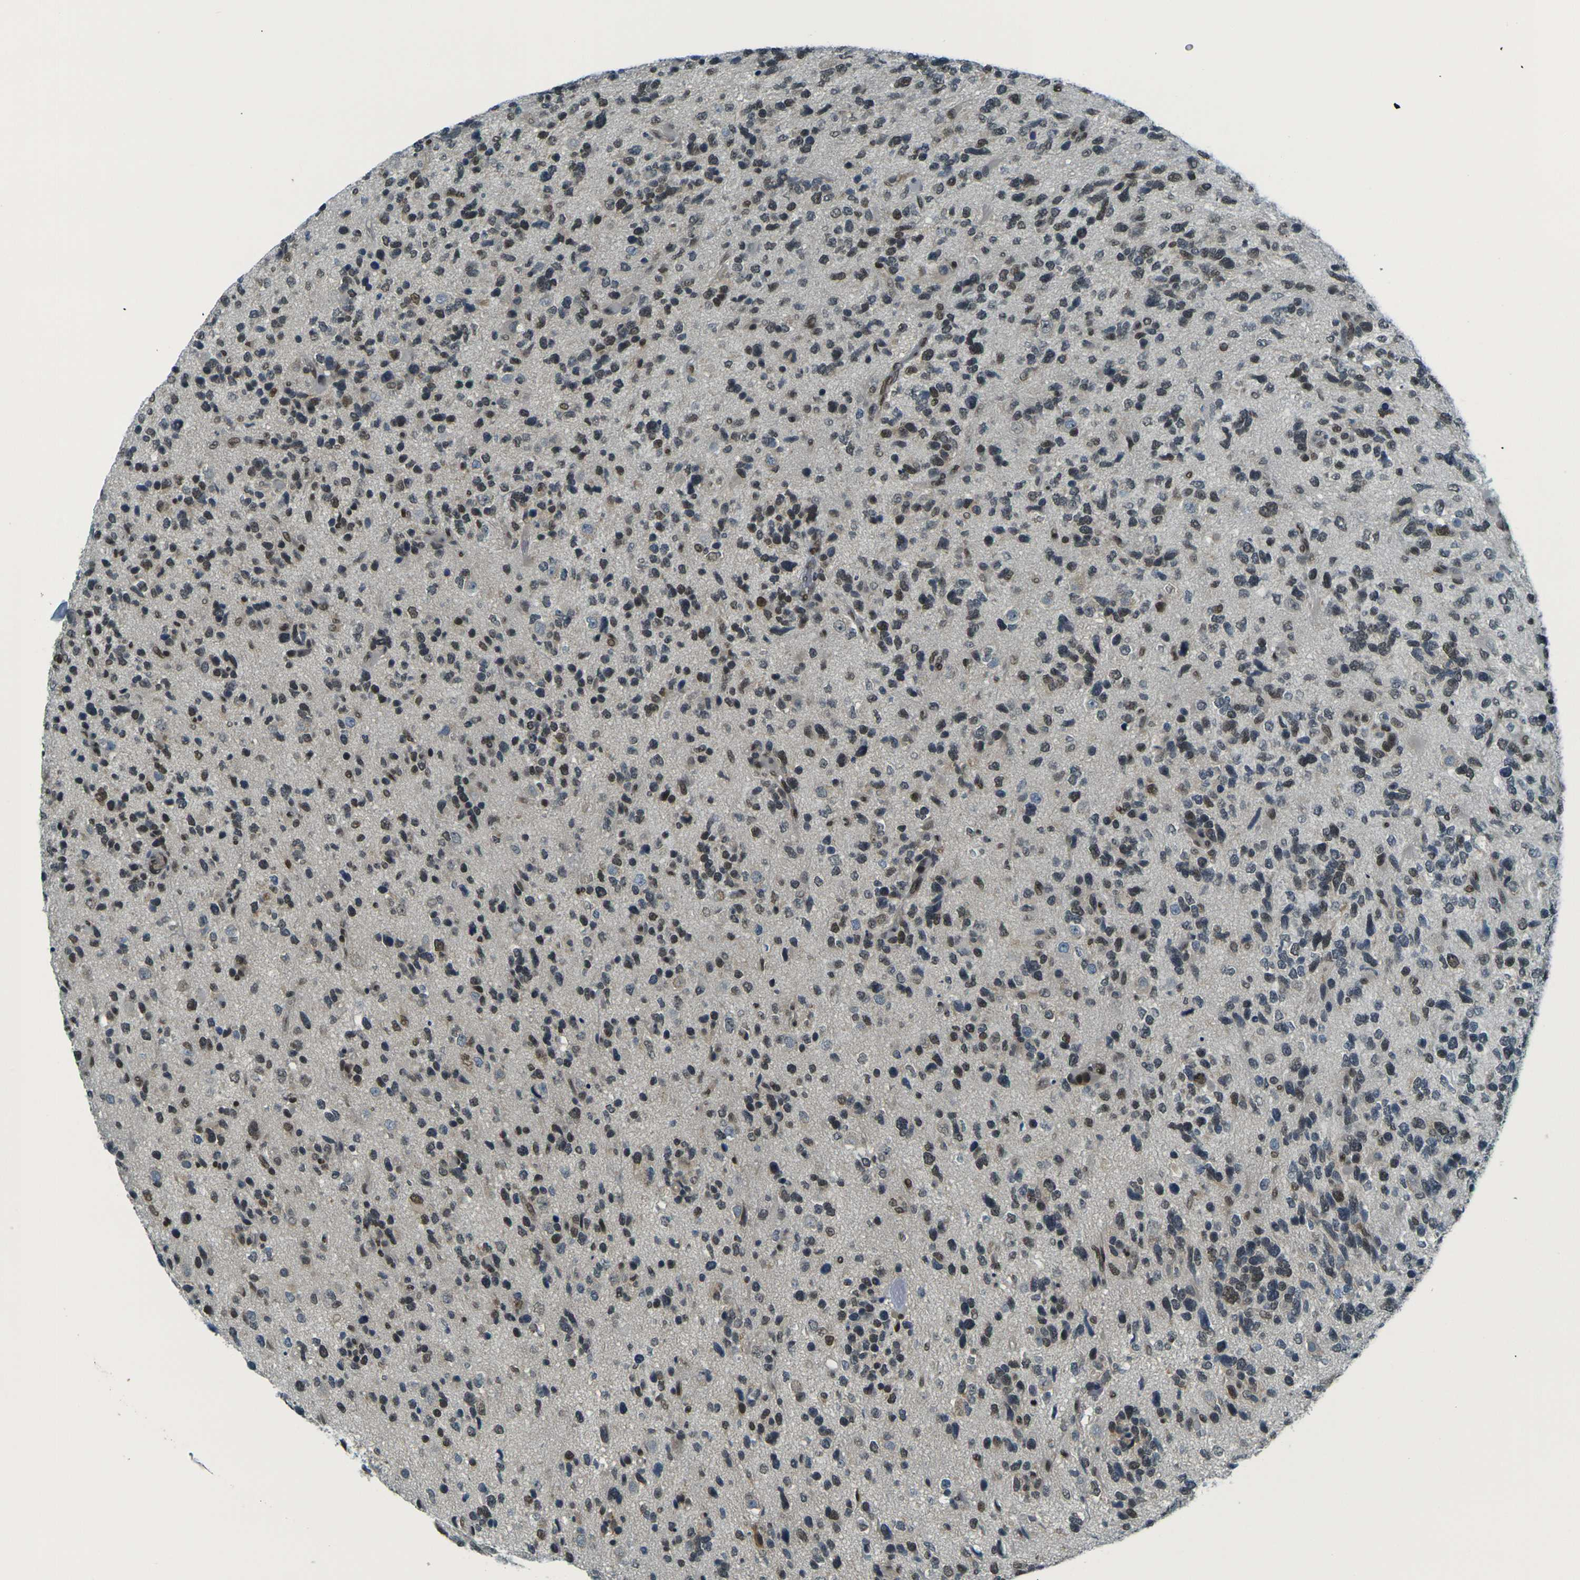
{"staining": {"intensity": "moderate", "quantity": "25%-75%", "location": "nuclear"}, "tissue": "glioma", "cell_type": "Tumor cells", "image_type": "cancer", "snomed": [{"axis": "morphology", "description": "Glioma, malignant, High grade"}, {"axis": "topography", "description": "Brain"}], "caption": "Brown immunohistochemical staining in human glioma shows moderate nuclear positivity in about 25%-75% of tumor cells. The staining was performed using DAB (3,3'-diaminobenzidine), with brown indicating positive protein expression. Nuclei are stained blue with hematoxylin.", "gene": "NHEJ1", "patient": {"sex": "female", "age": 58}}